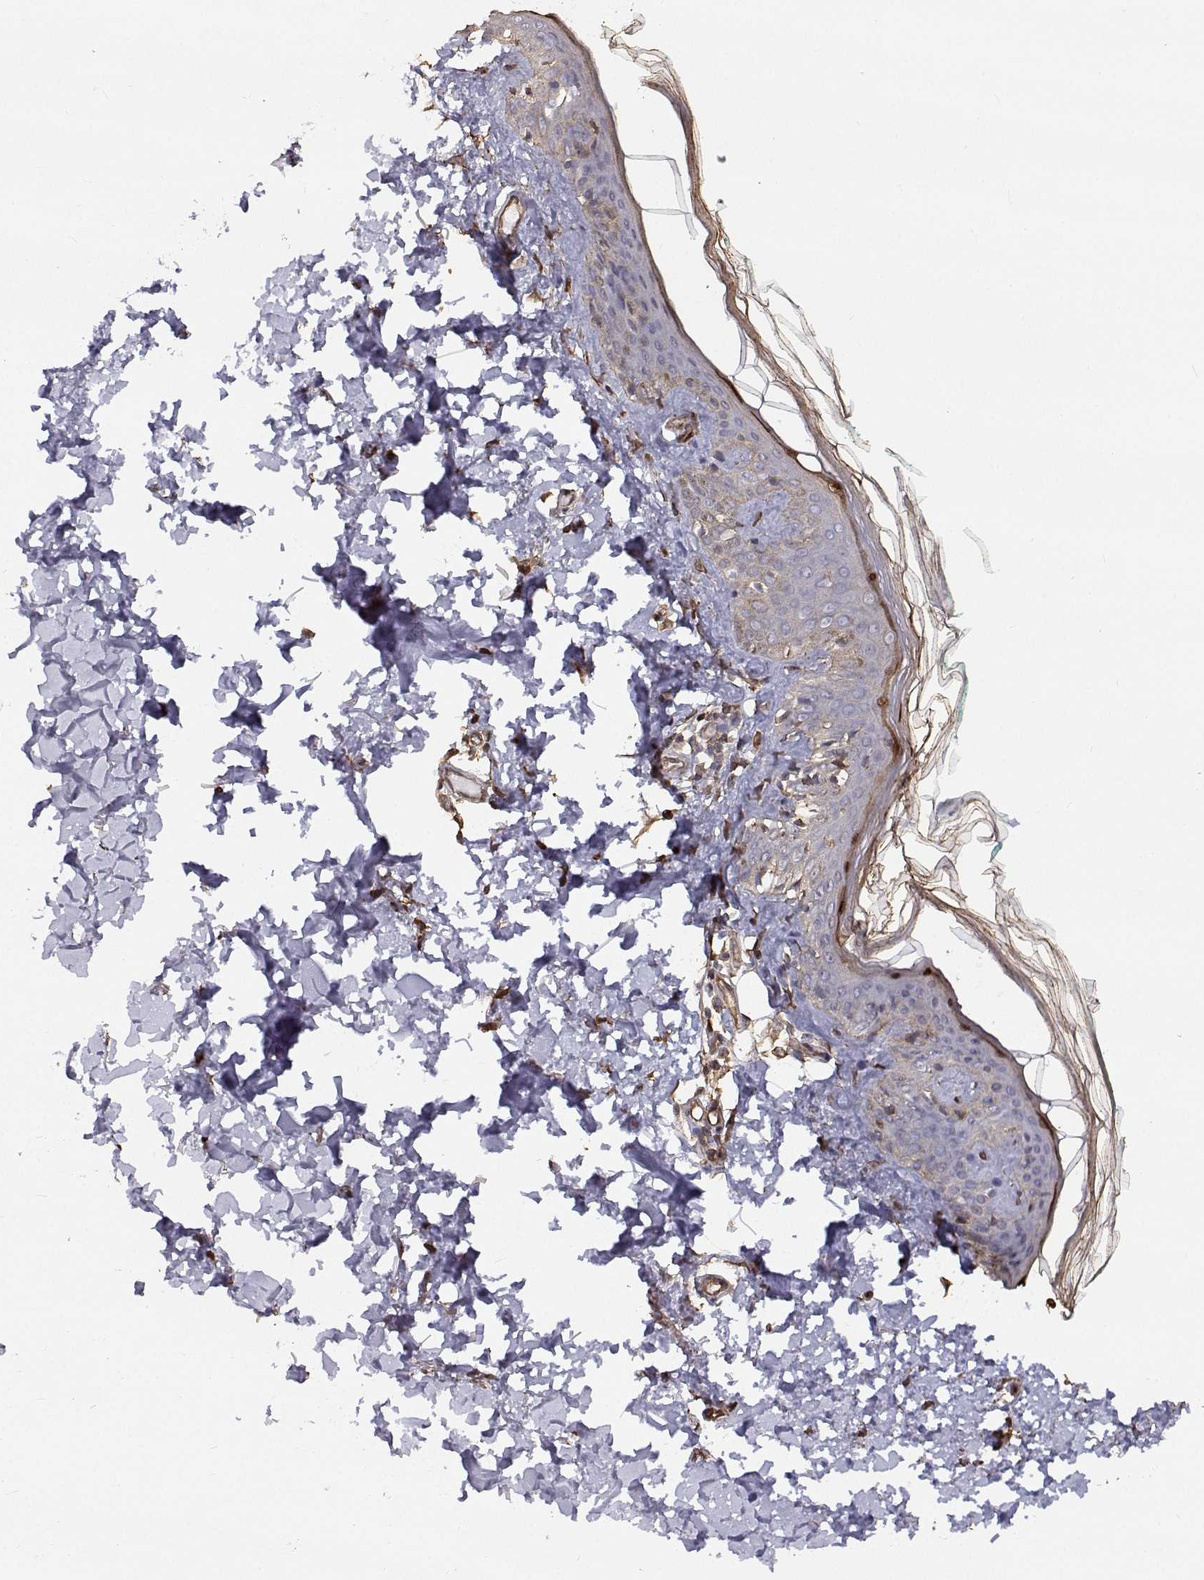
{"staining": {"intensity": "weak", "quantity": ">75%", "location": "cytoplasmic/membranous"}, "tissue": "skin", "cell_type": "Fibroblasts", "image_type": "normal", "snomed": [{"axis": "morphology", "description": "Normal tissue, NOS"}, {"axis": "topography", "description": "Skin"}, {"axis": "topography", "description": "Peripheral nerve tissue"}], "caption": "Immunohistochemical staining of benign skin demonstrates weak cytoplasmic/membranous protein positivity in approximately >75% of fibroblasts. (brown staining indicates protein expression, while blue staining denotes nuclei).", "gene": "GSDMA", "patient": {"sex": "female", "age": 45}}